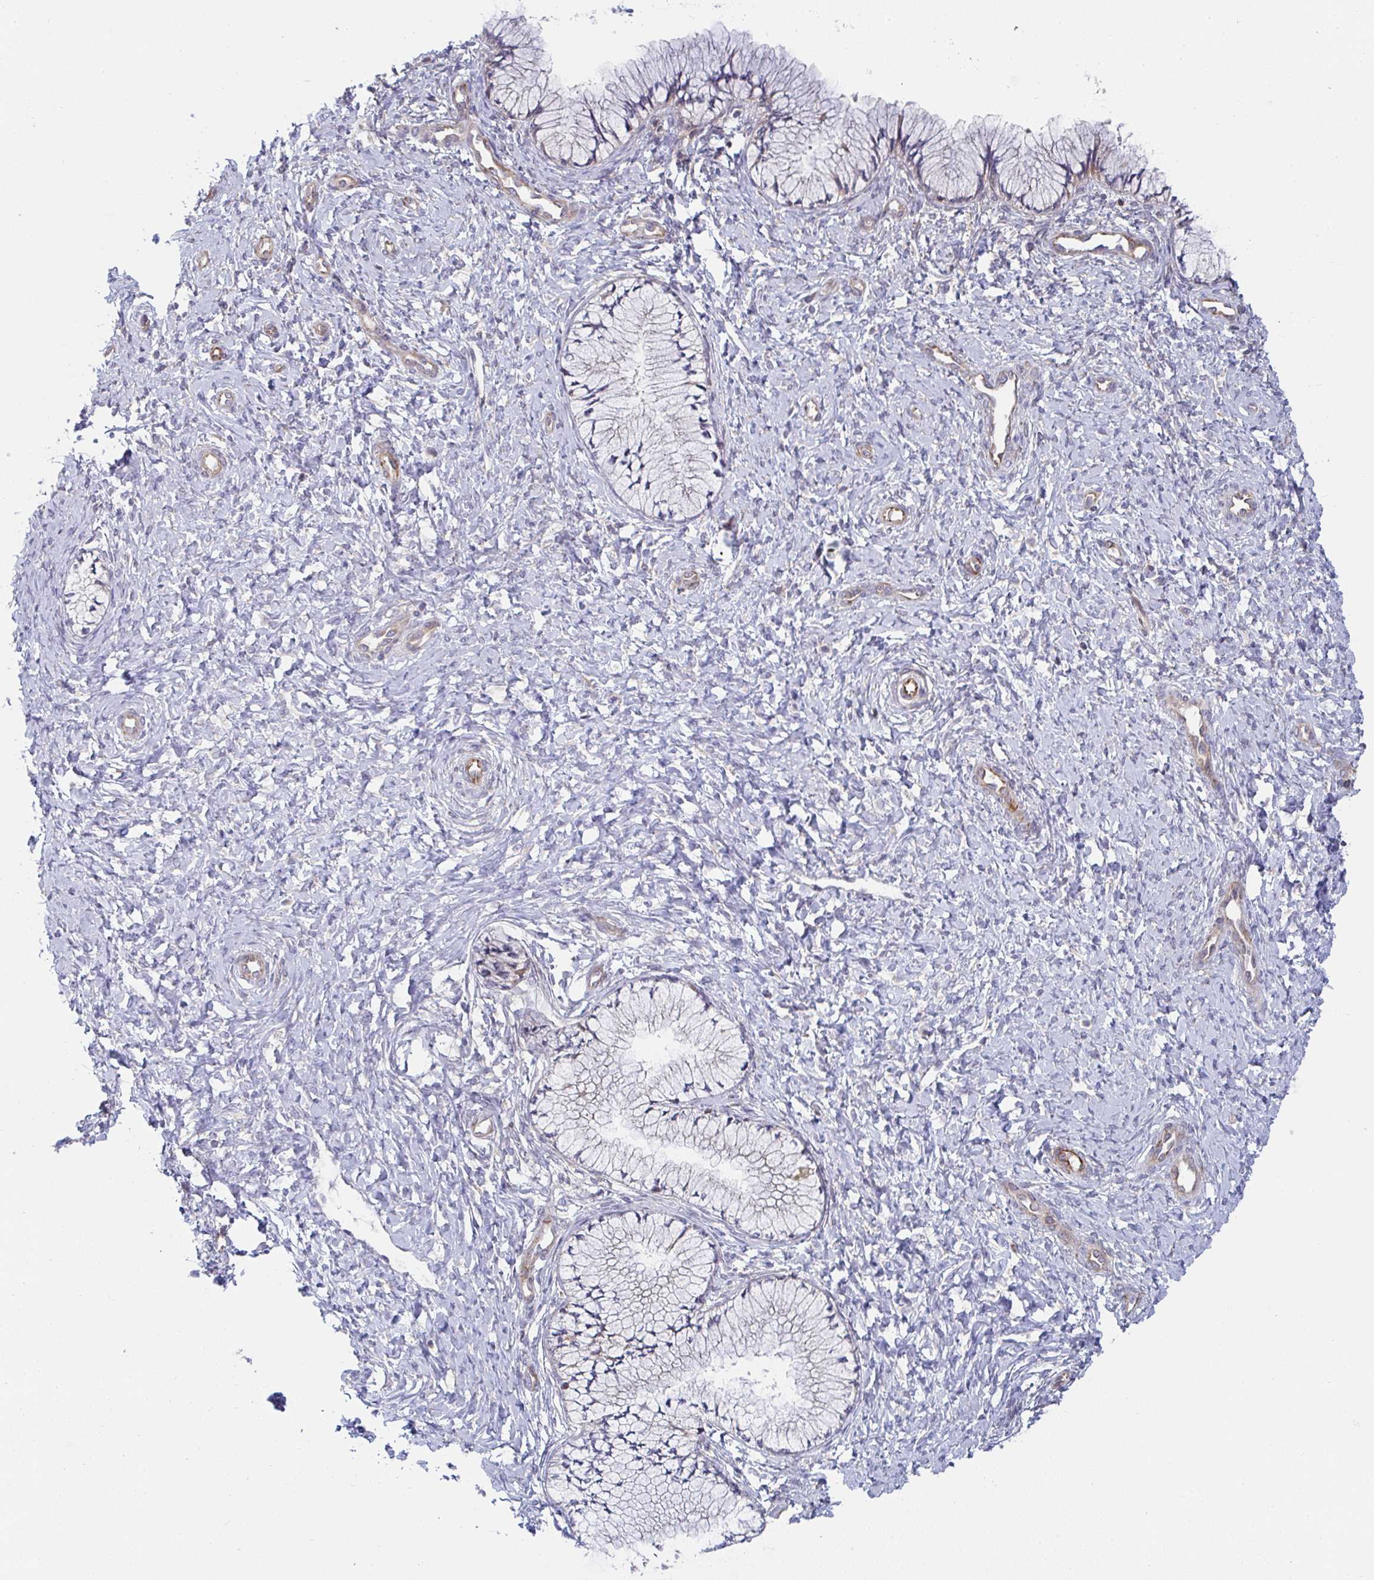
{"staining": {"intensity": "negative", "quantity": "none", "location": "none"}, "tissue": "cervix", "cell_type": "Glandular cells", "image_type": "normal", "snomed": [{"axis": "morphology", "description": "Normal tissue, NOS"}, {"axis": "topography", "description": "Cervix"}], "caption": "Image shows no protein staining in glandular cells of normal cervix.", "gene": "EIF1AD", "patient": {"sex": "female", "age": 37}}